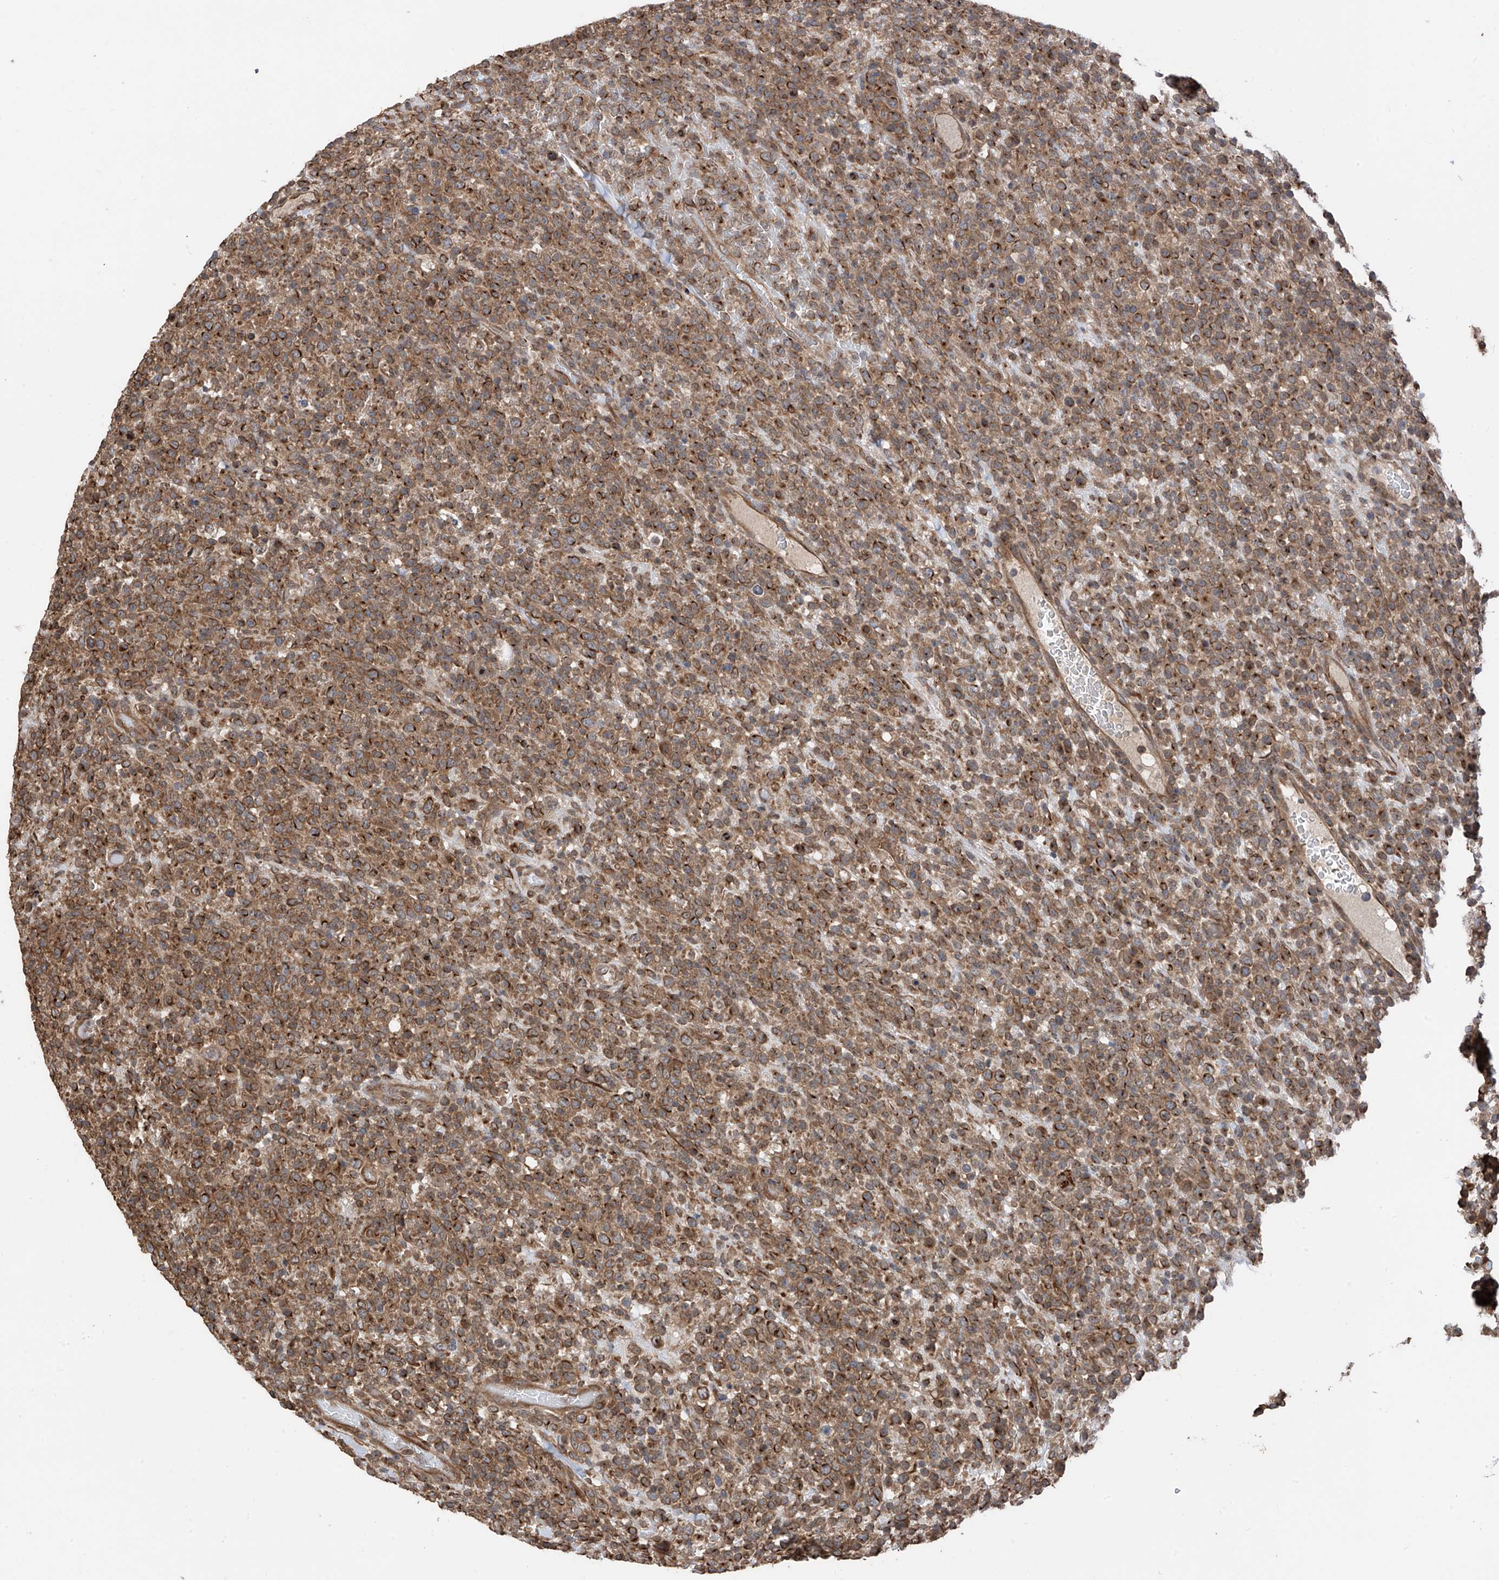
{"staining": {"intensity": "strong", "quantity": ">75%", "location": "cytoplasmic/membranous"}, "tissue": "lymphoma", "cell_type": "Tumor cells", "image_type": "cancer", "snomed": [{"axis": "morphology", "description": "Malignant lymphoma, non-Hodgkin's type, High grade"}, {"axis": "topography", "description": "Colon"}], "caption": "Immunohistochemical staining of human high-grade malignant lymphoma, non-Hodgkin's type shows strong cytoplasmic/membranous protein staining in about >75% of tumor cells.", "gene": "RPAIN", "patient": {"sex": "female", "age": 53}}